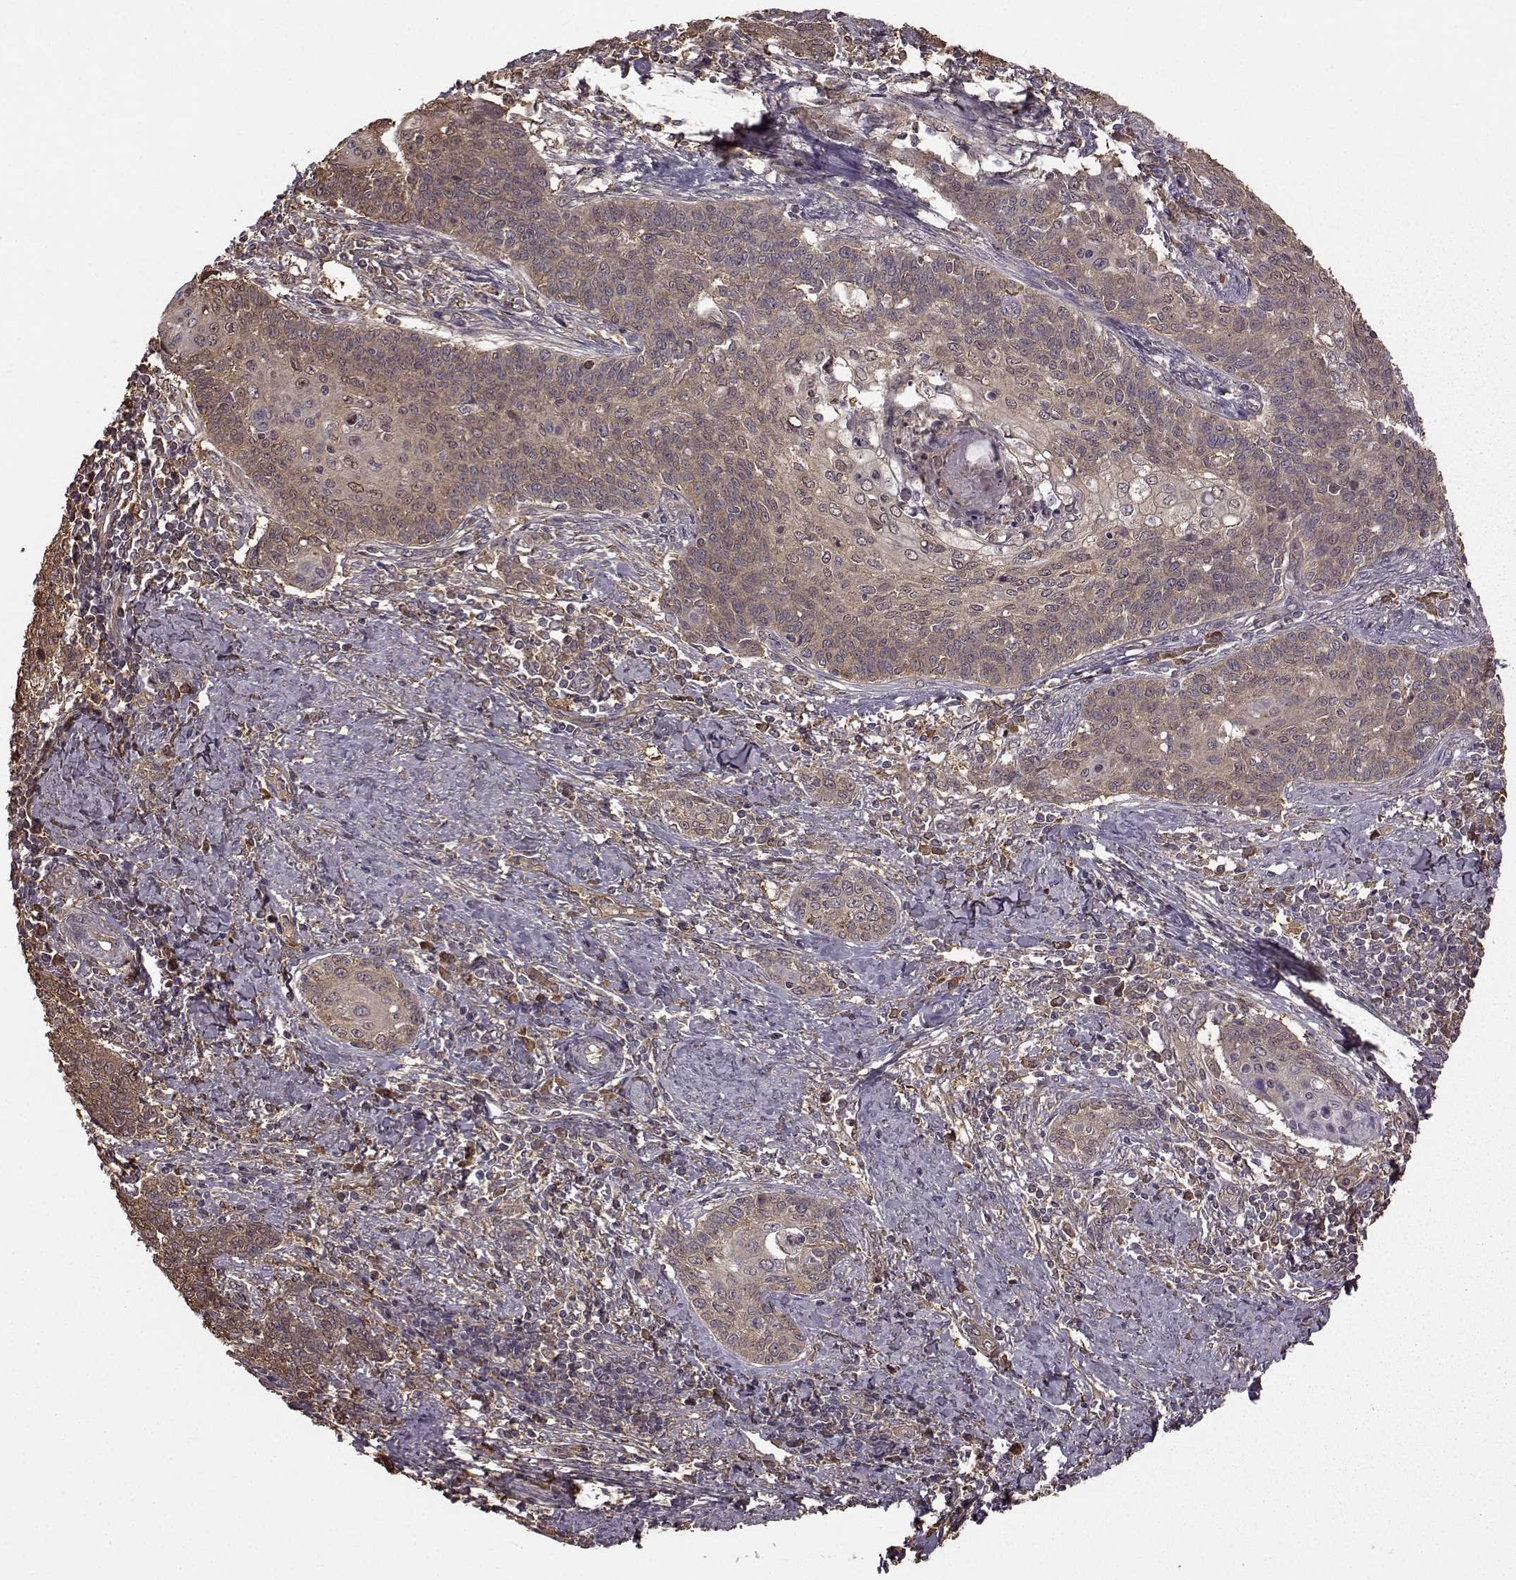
{"staining": {"intensity": "weak", "quantity": ">75%", "location": "cytoplasmic/membranous"}, "tissue": "cervical cancer", "cell_type": "Tumor cells", "image_type": "cancer", "snomed": [{"axis": "morphology", "description": "Squamous cell carcinoma, NOS"}, {"axis": "topography", "description": "Cervix"}], "caption": "Immunohistochemical staining of cervical cancer reveals low levels of weak cytoplasmic/membranous expression in approximately >75% of tumor cells. (Stains: DAB in brown, nuclei in blue, Microscopy: brightfield microscopy at high magnification).", "gene": "NME1-NME2", "patient": {"sex": "female", "age": 39}}